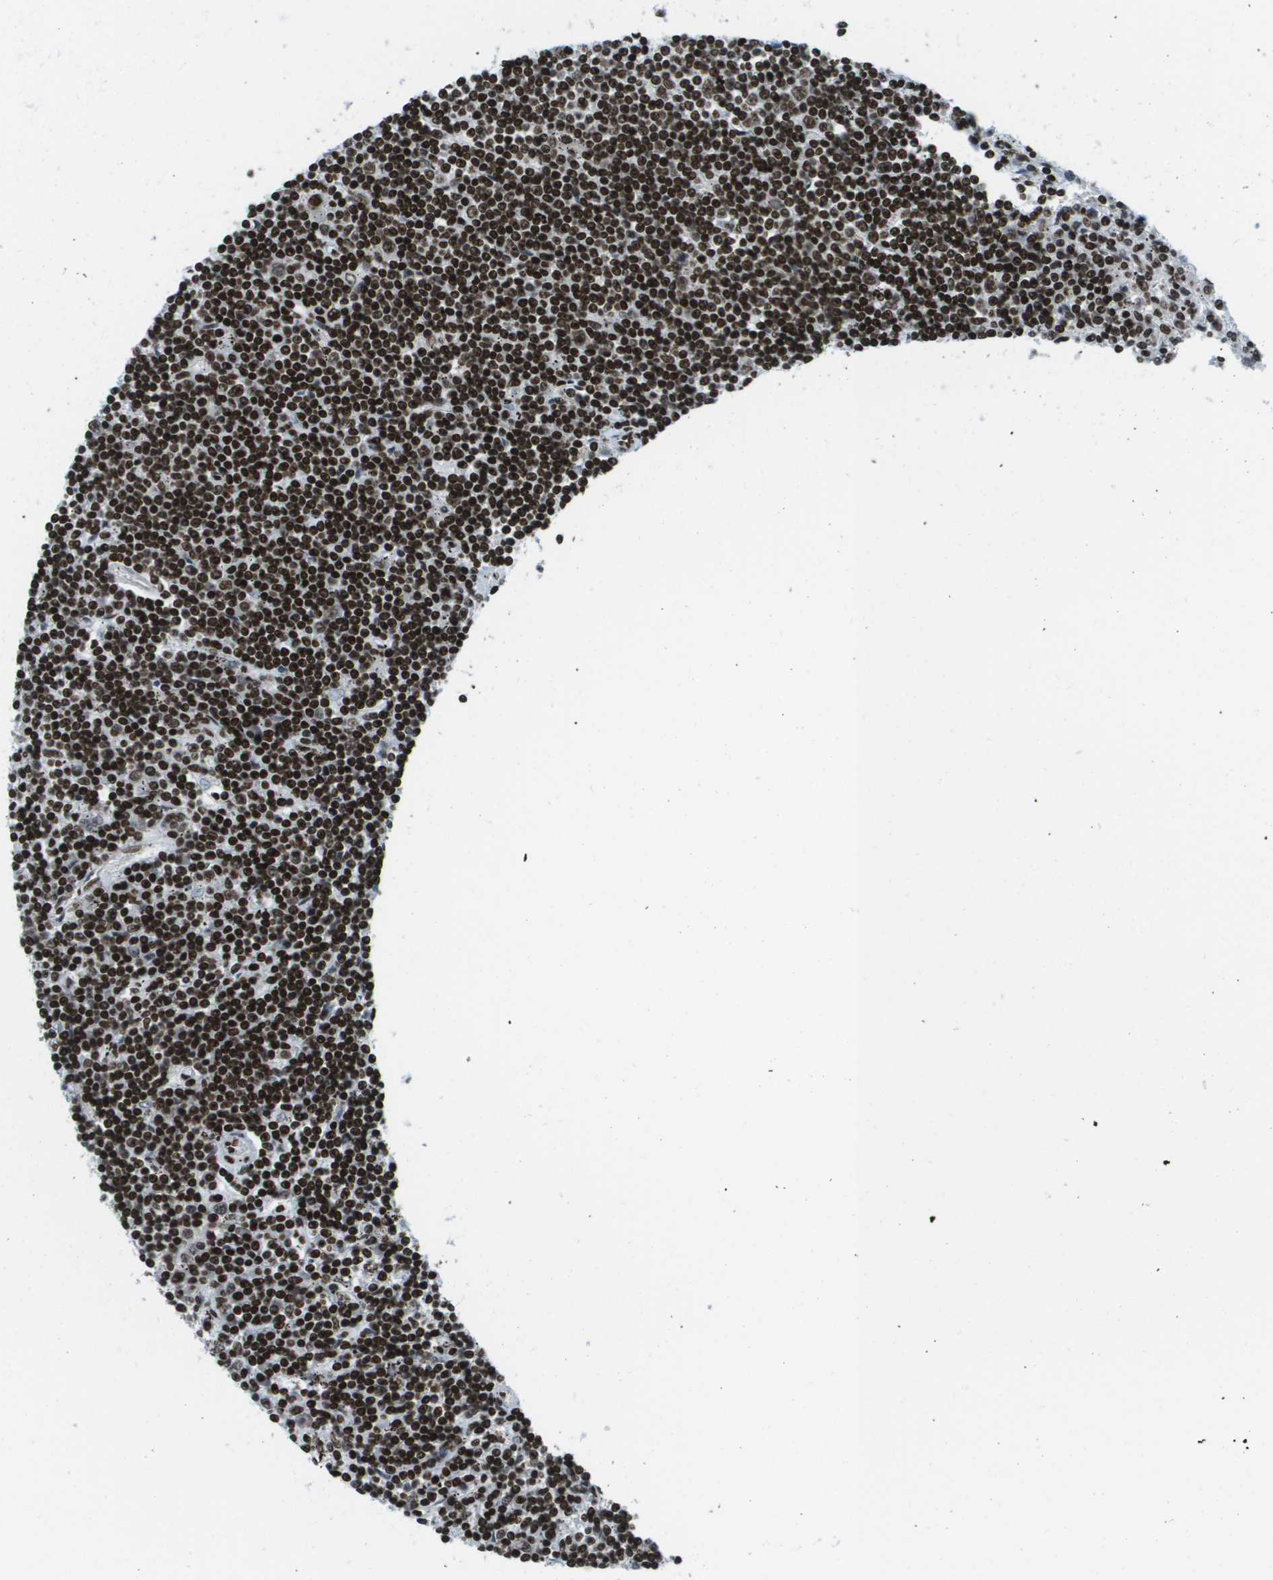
{"staining": {"intensity": "strong", "quantity": ">75%", "location": "nuclear"}, "tissue": "lymphoma", "cell_type": "Tumor cells", "image_type": "cancer", "snomed": [{"axis": "morphology", "description": "Malignant lymphoma, non-Hodgkin's type, Low grade"}, {"axis": "topography", "description": "Spleen"}], "caption": "Protein analysis of malignant lymphoma, non-Hodgkin's type (low-grade) tissue shows strong nuclear expression in approximately >75% of tumor cells. (IHC, brightfield microscopy, high magnification).", "gene": "GLYR1", "patient": {"sex": "male", "age": 76}}